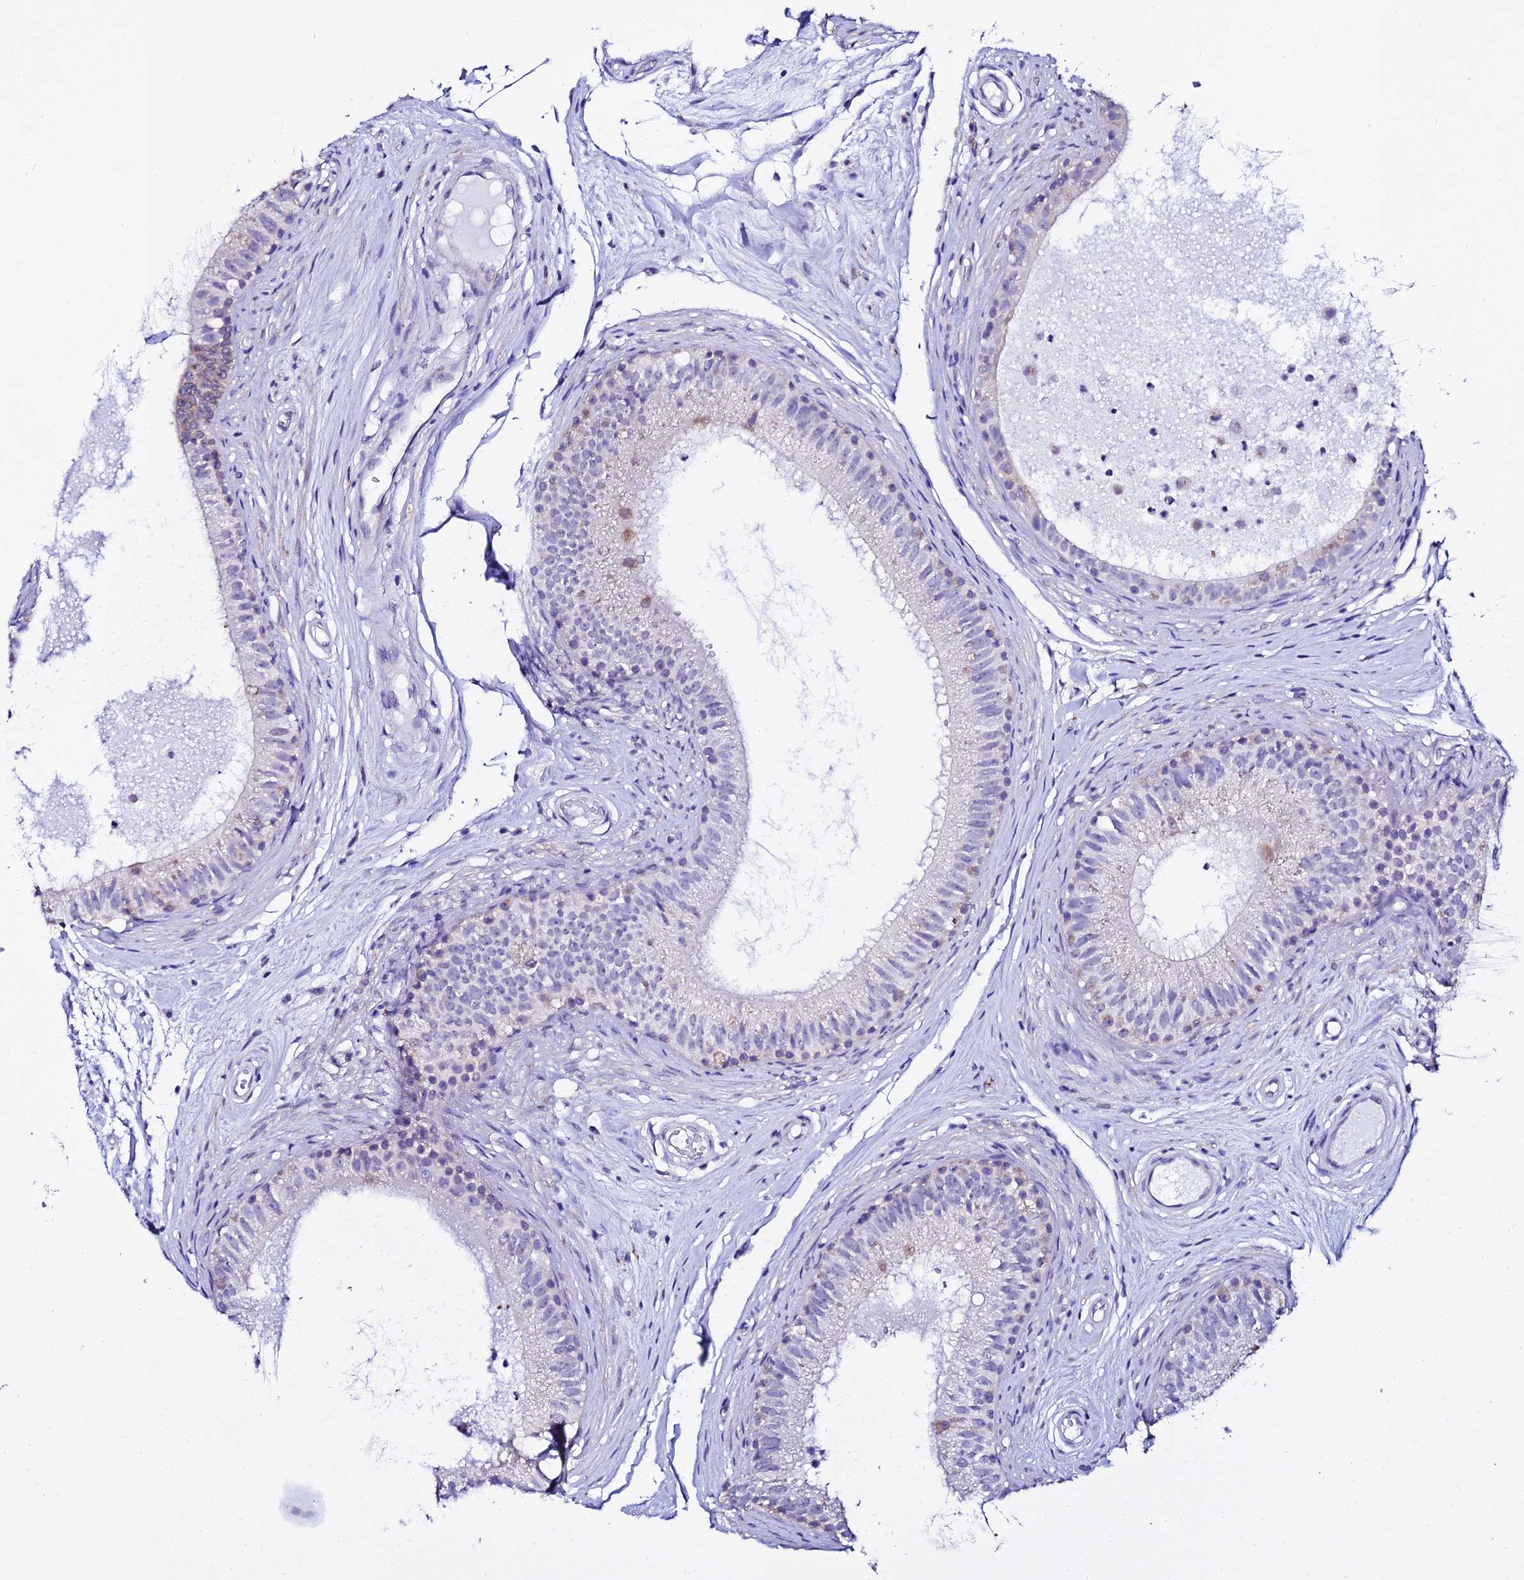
{"staining": {"intensity": "moderate", "quantity": "<25%", "location": "cytoplasmic/membranous"}, "tissue": "epididymis", "cell_type": "Glandular cells", "image_type": "normal", "snomed": [{"axis": "morphology", "description": "Normal tissue, NOS"}, {"axis": "topography", "description": "Epididymis"}], "caption": "Epididymis stained with DAB immunohistochemistry (IHC) shows low levels of moderate cytoplasmic/membranous staining in about <25% of glandular cells. Immunohistochemistry (ihc) stains the protein in brown and the nuclei are stained blue.", "gene": "ATG16L2", "patient": {"sex": "male", "age": 74}}